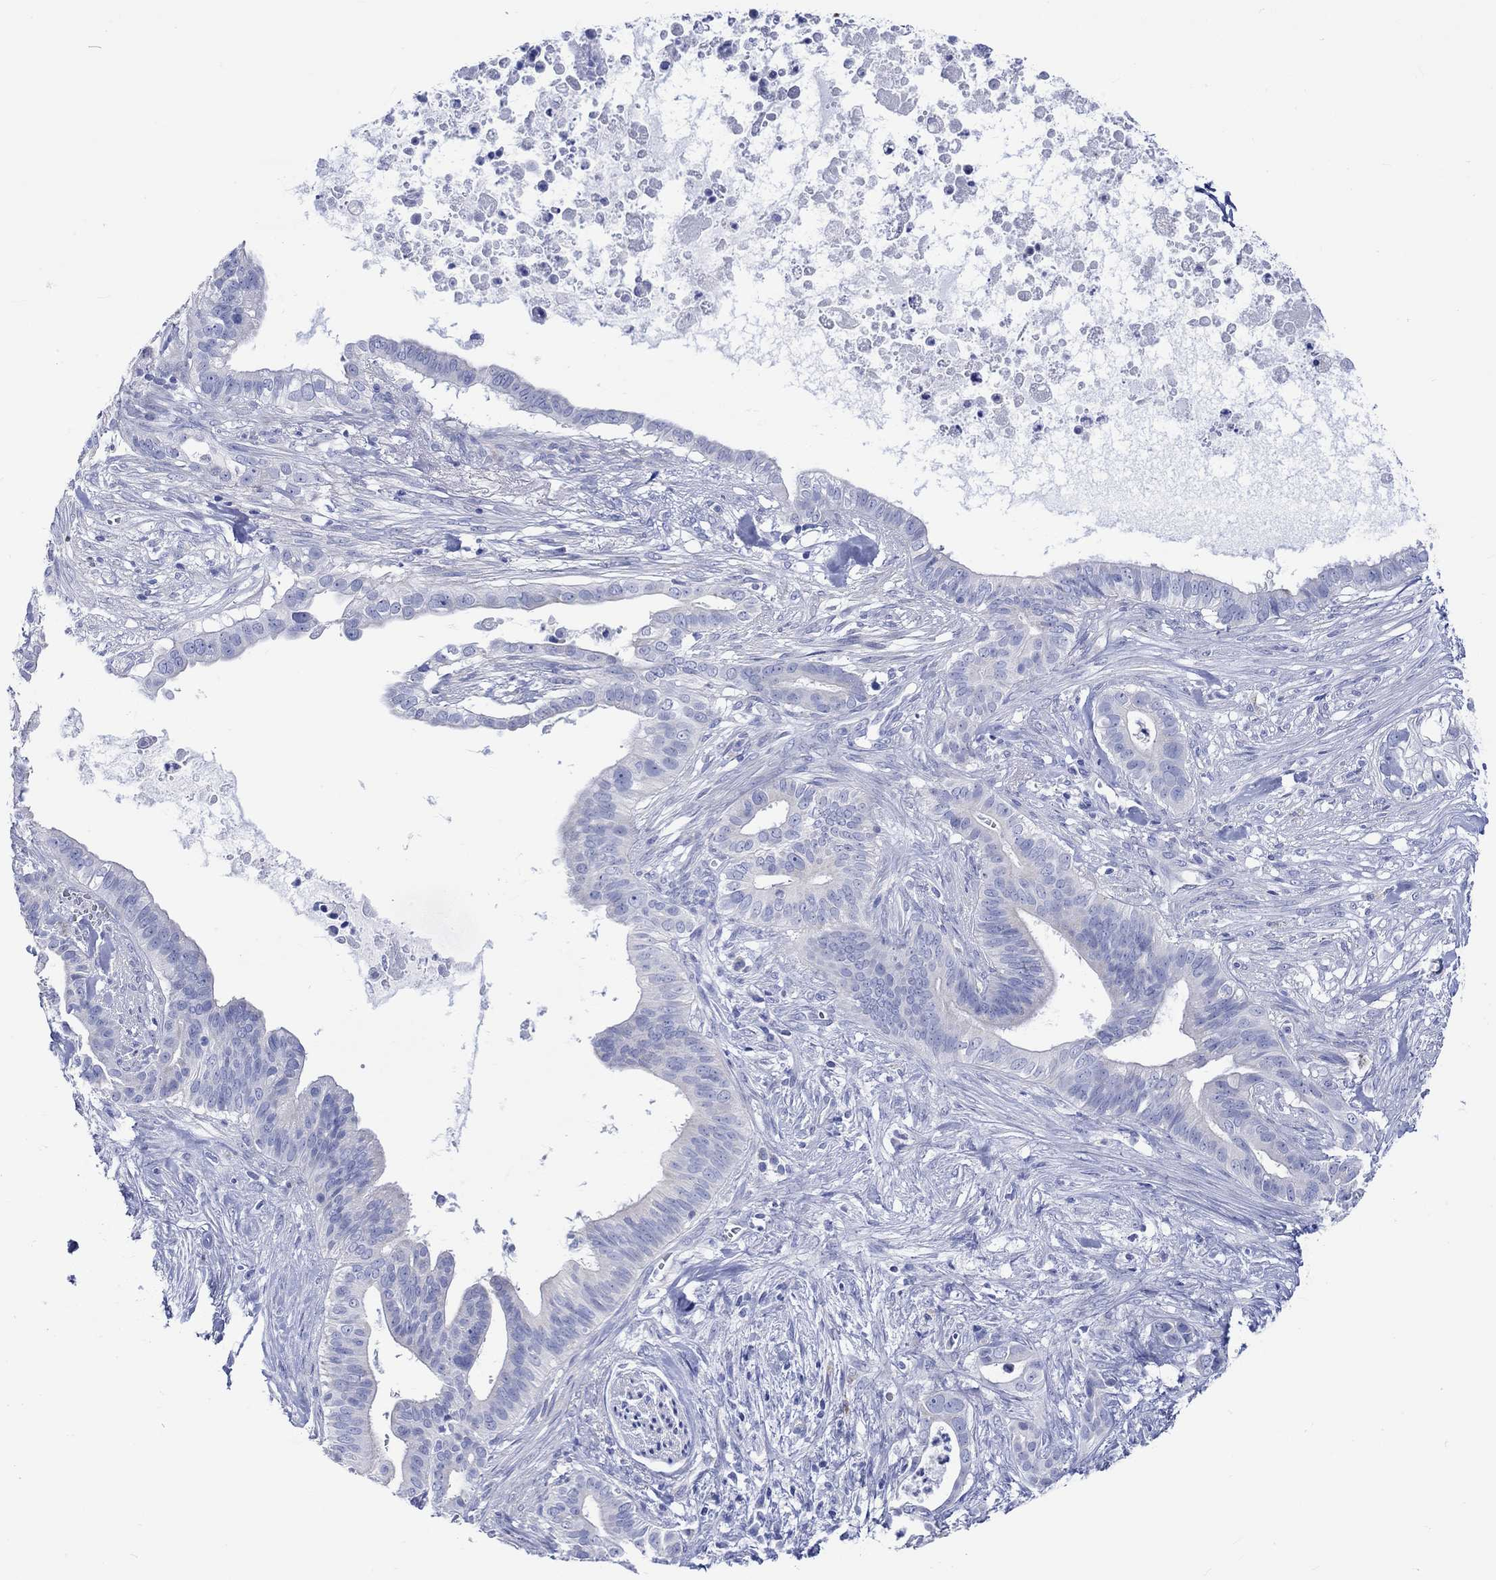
{"staining": {"intensity": "negative", "quantity": "none", "location": "none"}, "tissue": "pancreatic cancer", "cell_type": "Tumor cells", "image_type": "cancer", "snomed": [{"axis": "morphology", "description": "Adenocarcinoma, NOS"}, {"axis": "topography", "description": "Pancreas"}], "caption": "There is no significant positivity in tumor cells of pancreatic cancer. (DAB (3,3'-diaminobenzidine) immunohistochemistry (IHC), high magnification).", "gene": "HARBI1", "patient": {"sex": "male", "age": 61}}